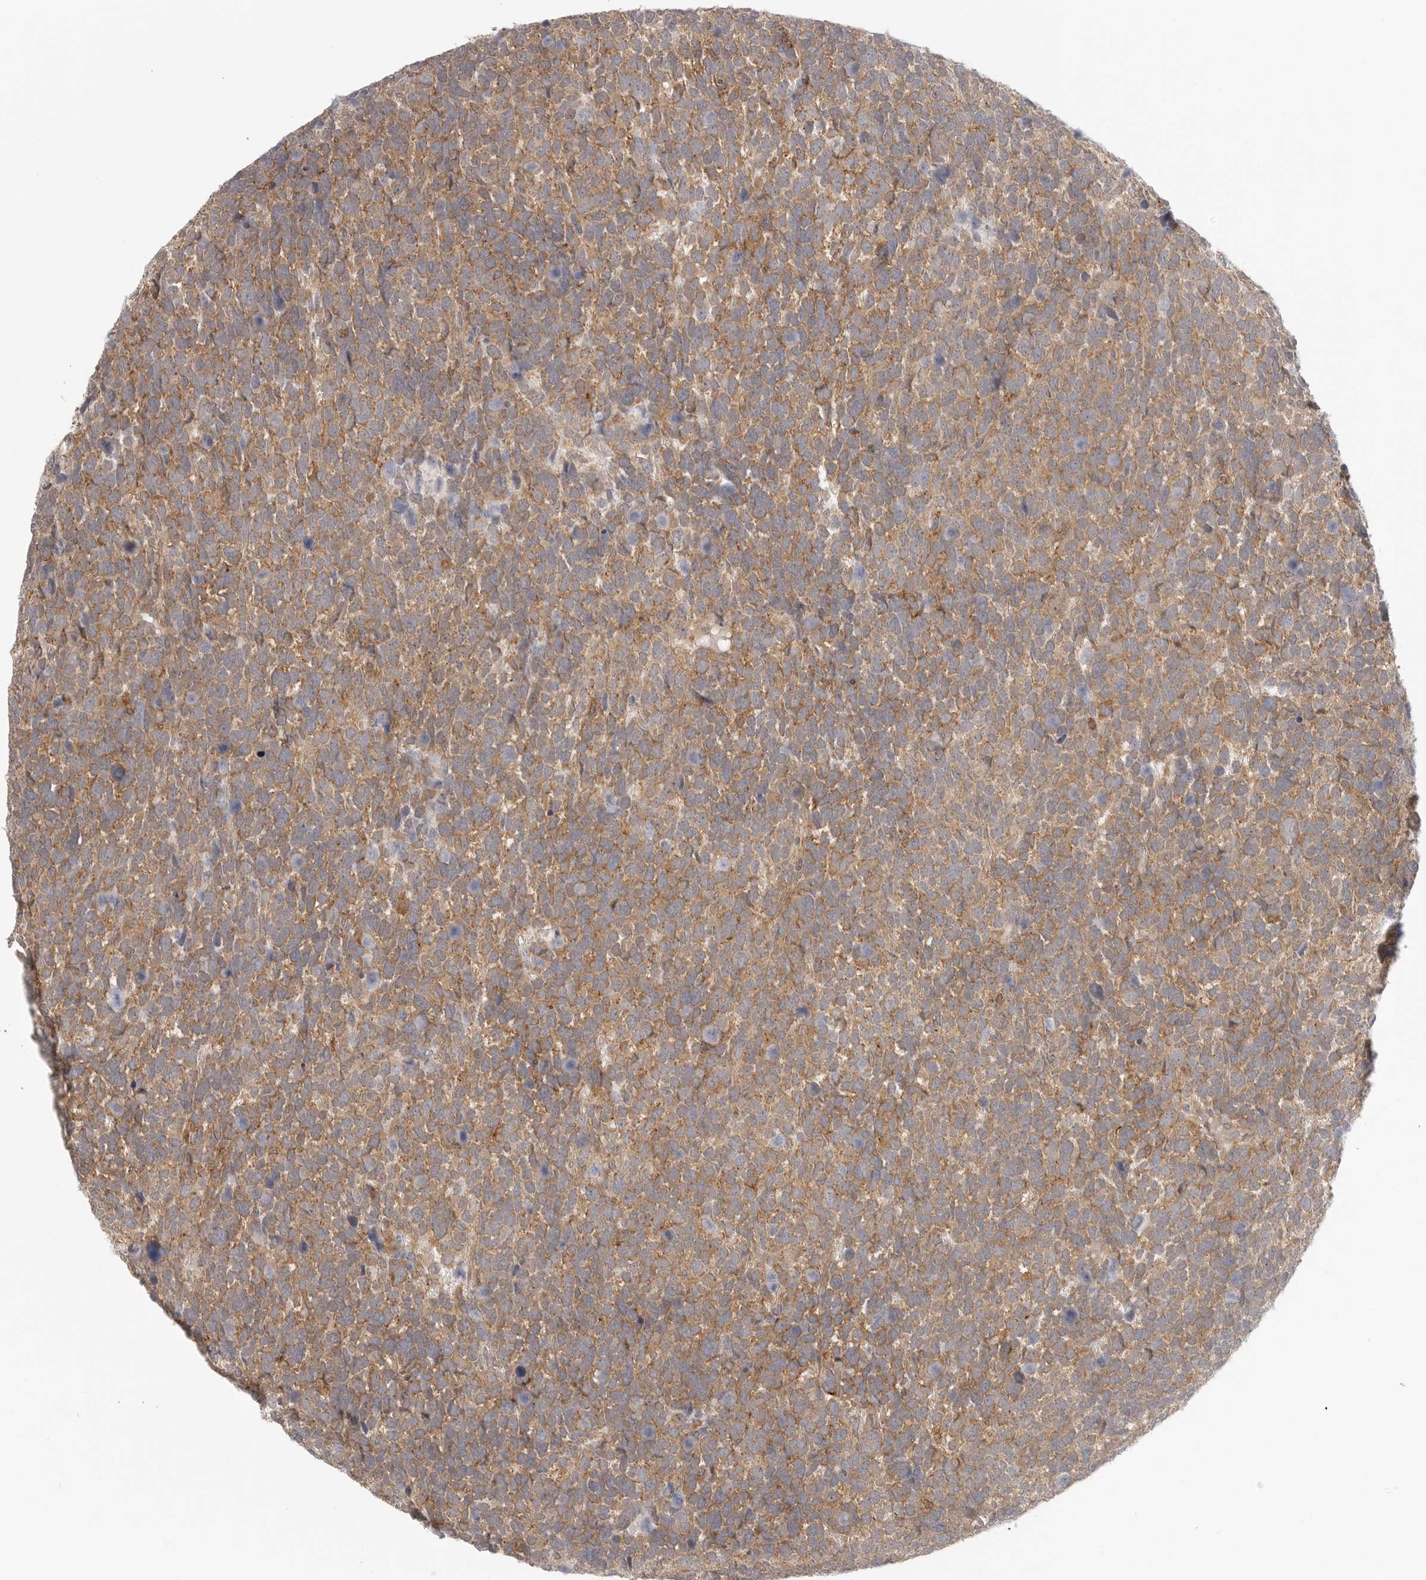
{"staining": {"intensity": "moderate", "quantity": ">75%", "location": "cytoplasmic/membranous"}, "tissue": "urothelial cancer", "cell_type": "Tumor cells", "image_type": "cancer", "snomed": [{"axis": "morphology", "description": "Urothelial carcinoma, High grade"}, {"axis": "topography", "description": "Urinary bladder"}], "caption": "Urothelial cancer stained with DAB (3,3'-diaminobenzidine) immunohistochemistry exhibits medium levels of moderate cytoplasmic/membranous expression in approximately >75% of tumor cells.", "gene": "DBNL", "patient": {"sex": "female", "age": 82}}